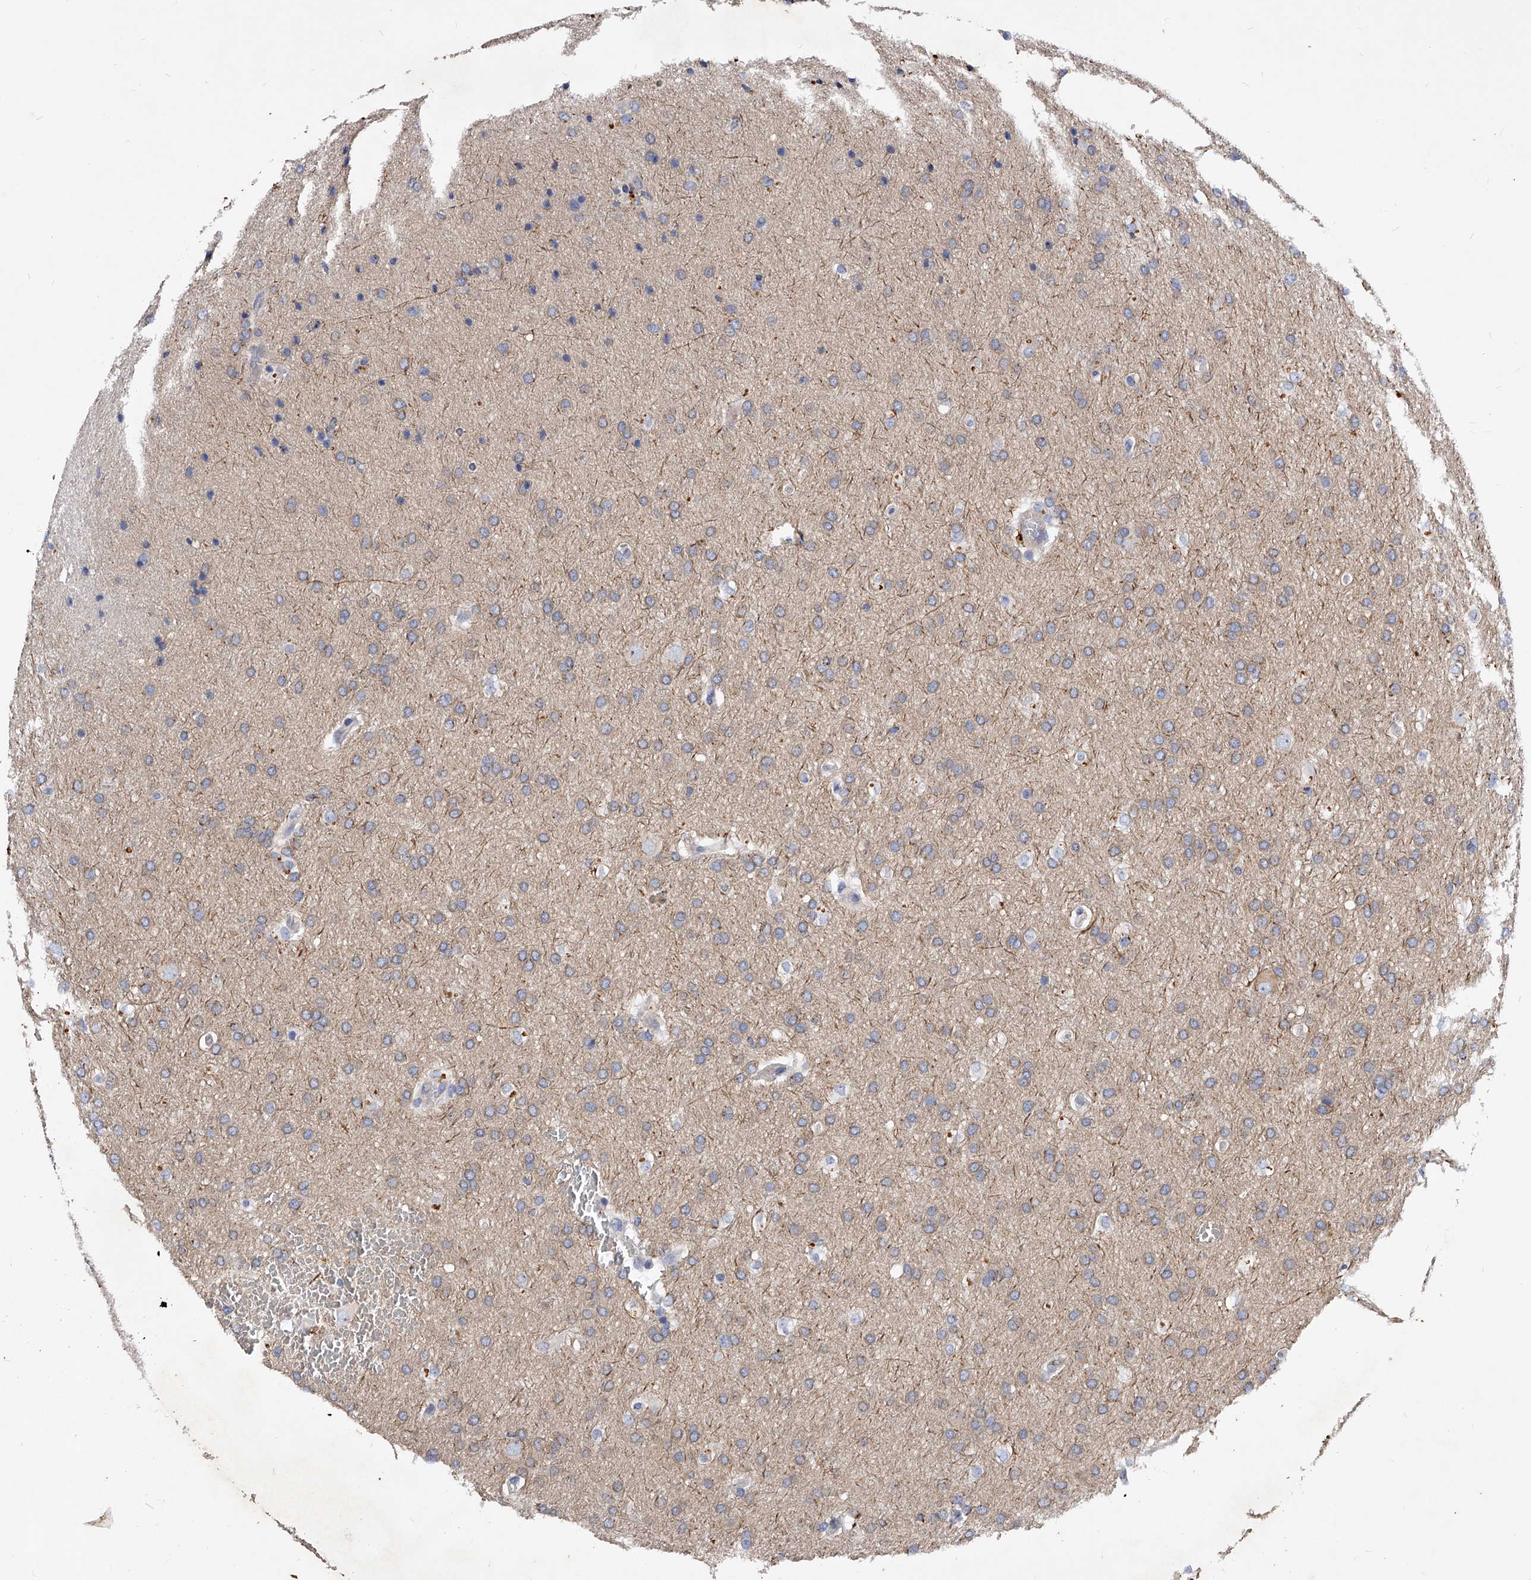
{"staining": {"intensity": "weak", "quantity": ">75%", "location": "cytoplasmic/membranous"}, "tissue": "glioma", "cell_type": "Tumor cells", "image_type": "cancer", "snomed": [{"axis": "morphology", "description": "Glioma, malignant, Low grade"}, {"axis": "topography", "description": "Brain"}], "caption": "Protein expression analysis of glioma demonstrates weak cytoplasmic/membranous expression in approximately >75% of tumor cells.", "gene": "PPP5C", "patient": {"sex": "female", "age": 37}}